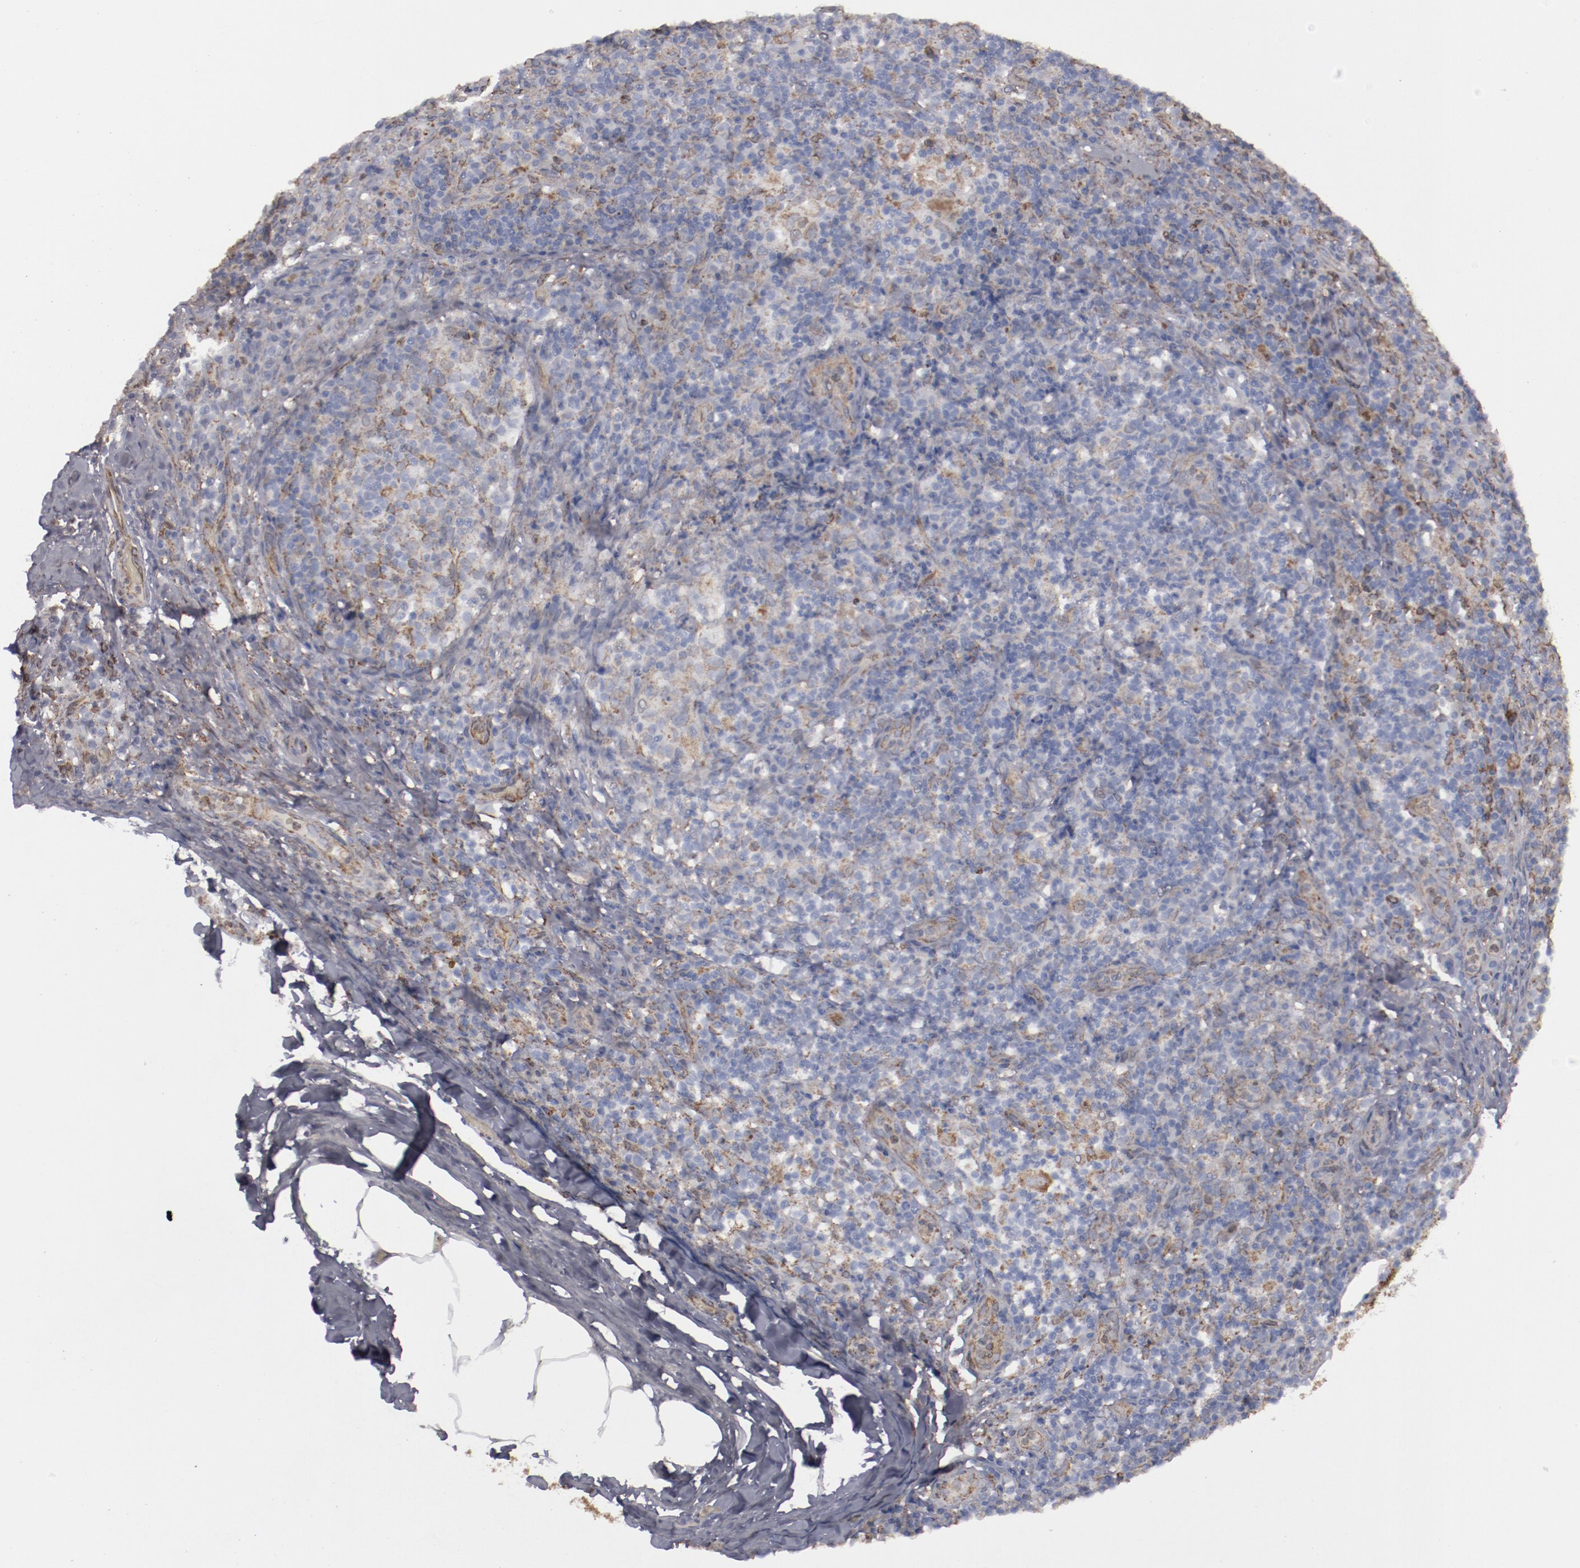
{"staining": {"intensity": "moderate", "quantity": "<25%", "location": "cytoplasmic/membranous"}, "tissue": "lymph node", "cell_type": "Germinal center cells", "image_type": "normal", "snomed": [{"axis": "morphology", "description": "Normal tissue, NOS"}, {"axis": "morphology", "description": "Inflammation, NOS"}, {"axis": "topography", "description": "Lymph node"}], "caption": "IHC staining of normal lymph node, which shows low levels of moderate cytoplasmic/membranous positivity in about <25% of germinal center cells indicating moderate cytoplasmic/membranous protein expression. The staining was performed using DAB (brown) for protein detection and nuclei were counterstained in hematoxylin (blue).", "gene": "ERLIN2", "patient": {"sex": "male", "age": 46}}